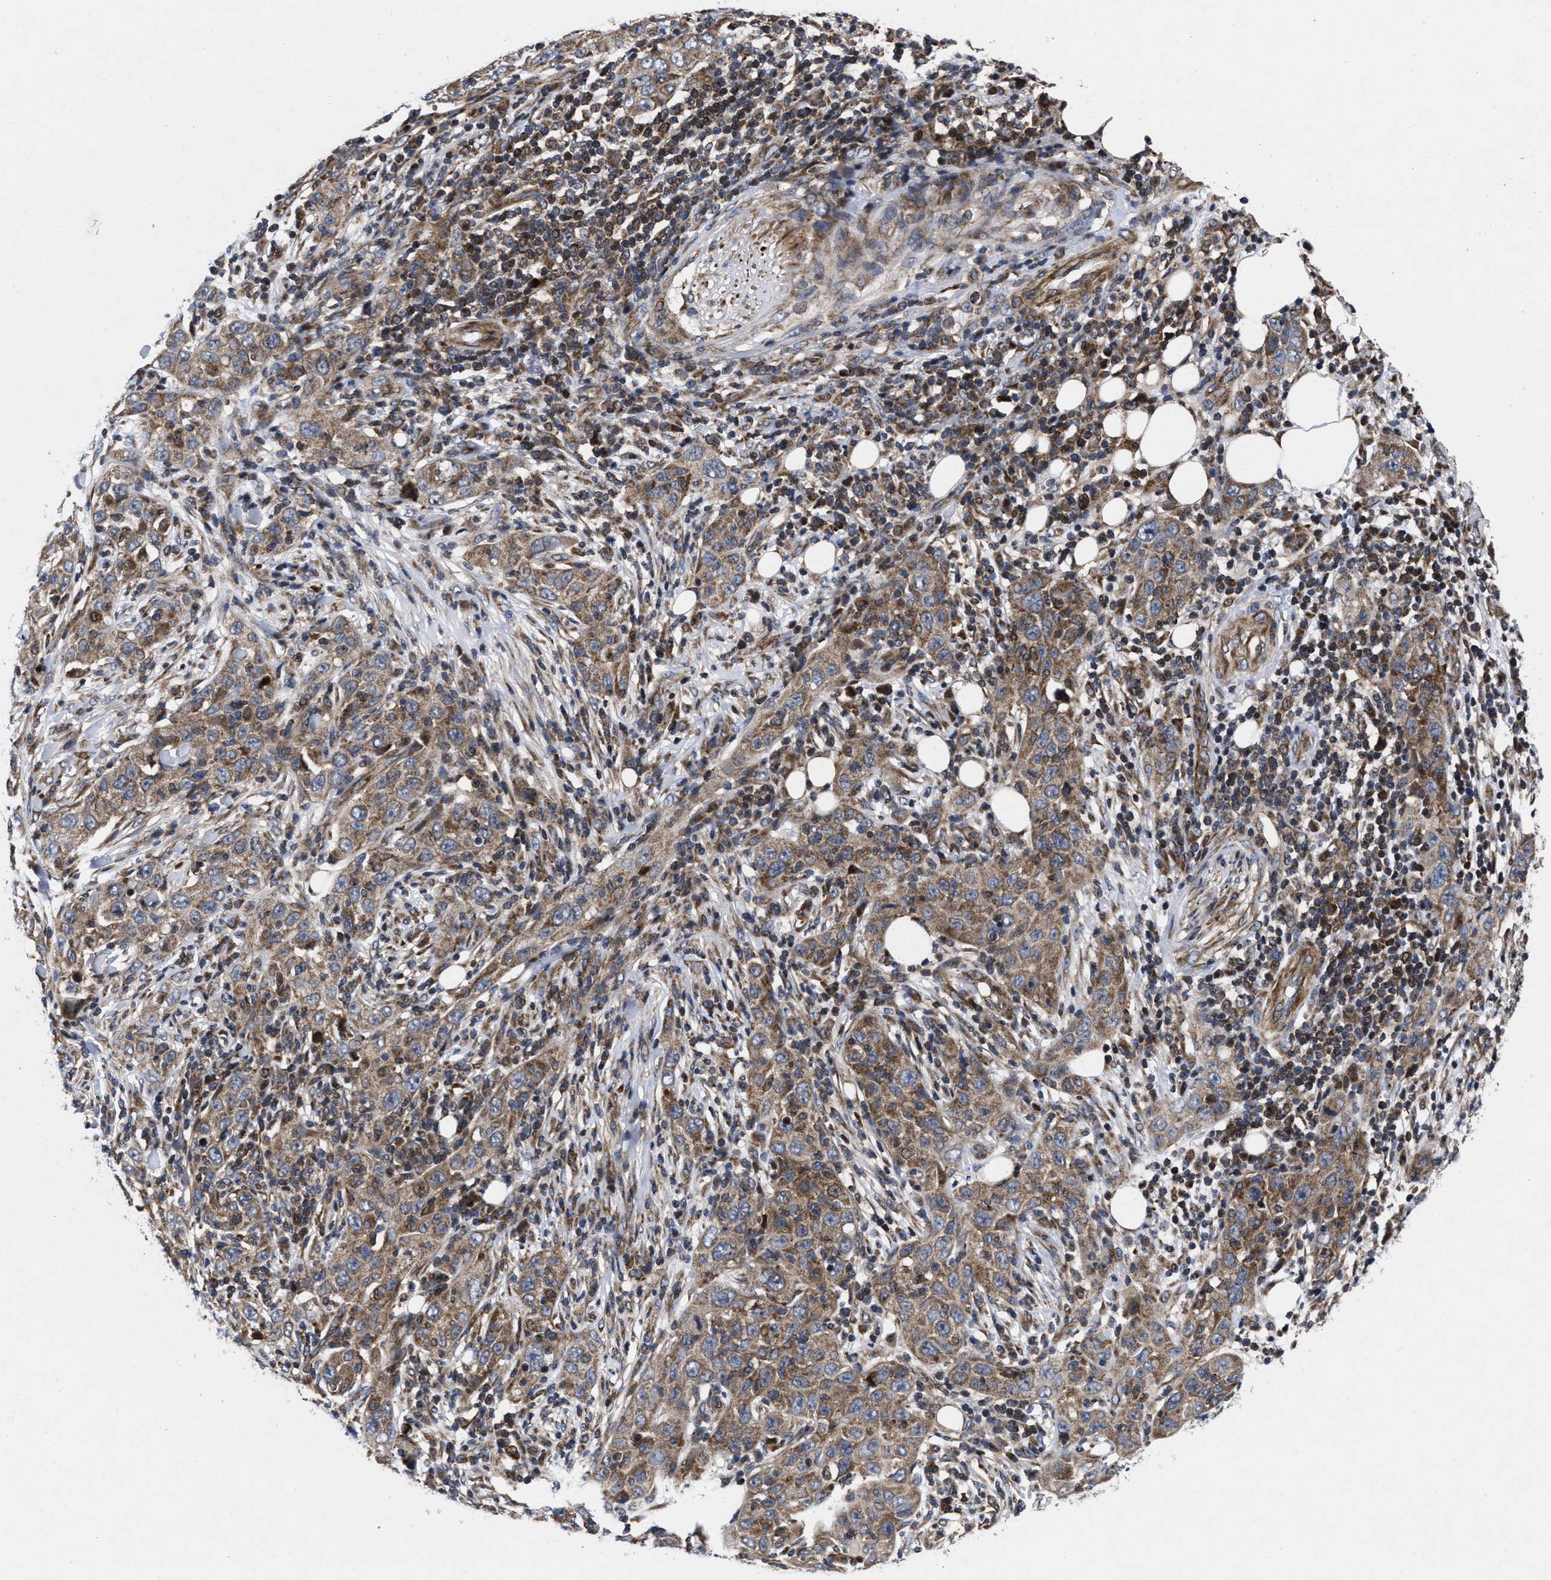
{"staining": {"intensity": "moderate", "quantity": ">75%", "location": "cytoplasmic/membranous"}, "tissue": "skin cancer", "cell_type": "Tumor cells", "image_type": "cancer", "snomed": [{"axis": "morphology", "description": "Squamous cell carcinoma, NOS"}, {"axis": "topography", "description": "Skin"}], "caption": "Immunohistochemical staining of human squamous cell carcinoma (skin) demonstrates moderate cytoplasmic/membranous protein staining in about >75% of tumor cells.", "gene": "MRPL50", "patient": {"sex": "female", "age": 88}}